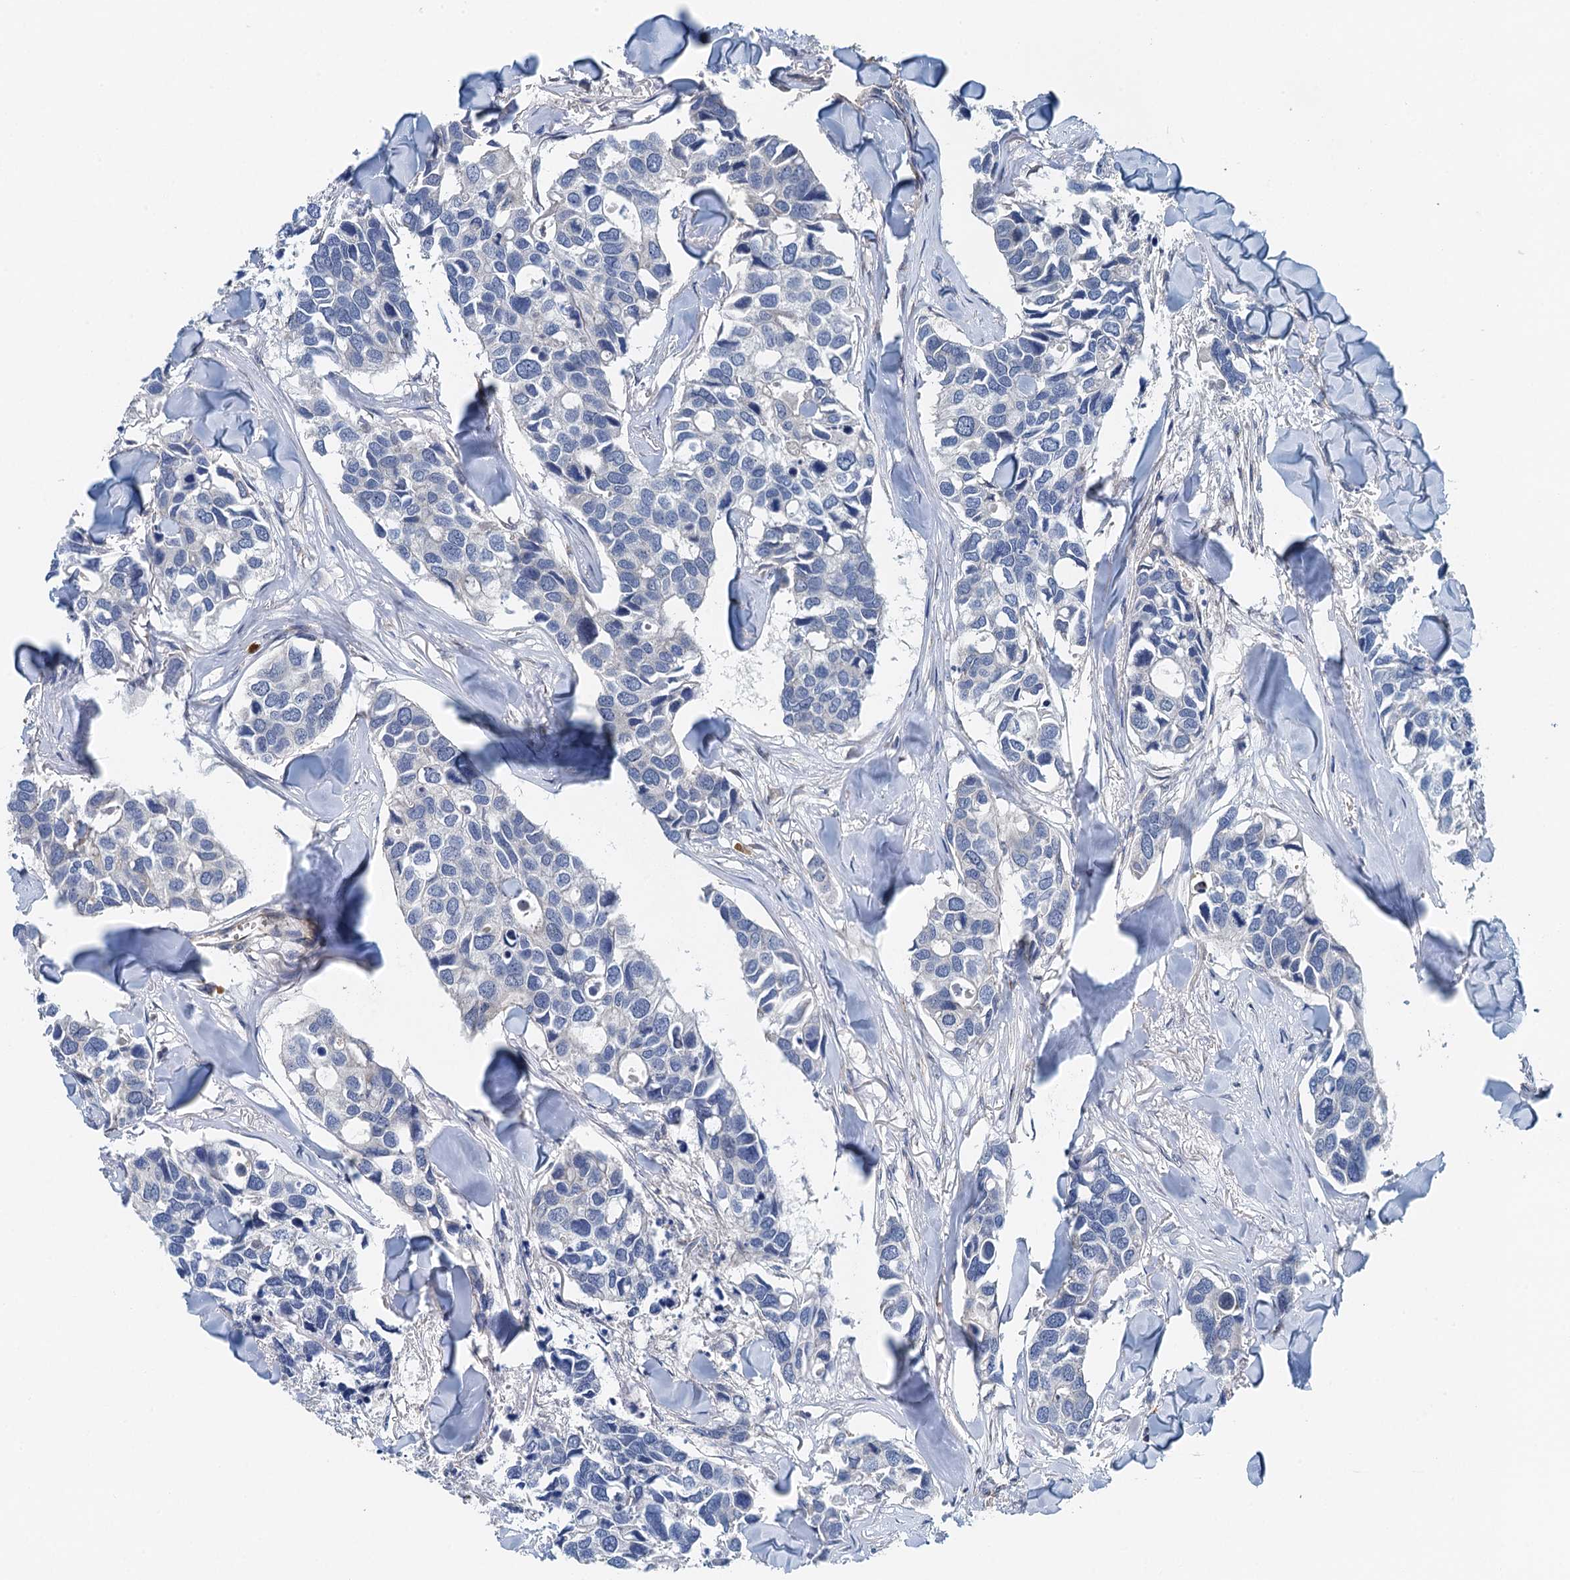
{"staining": {"intensity": "negative", "quantity": "none", "location": "none"}, "tissue": "breast cancer", "cell_type": "Tumor cells", "image_type": "cancer", "snomed": [{"axis": "morphology", "description": "Duct carcinoma"}, {"axis": "topography", "description": "Breast"}], "caption": "Photomicrograph shows no significant protein positivity in tumor cells of intraductal carcinoma (breast).", "gene": "ROGDI", "patient": {"sex": "female", "age": 83}}